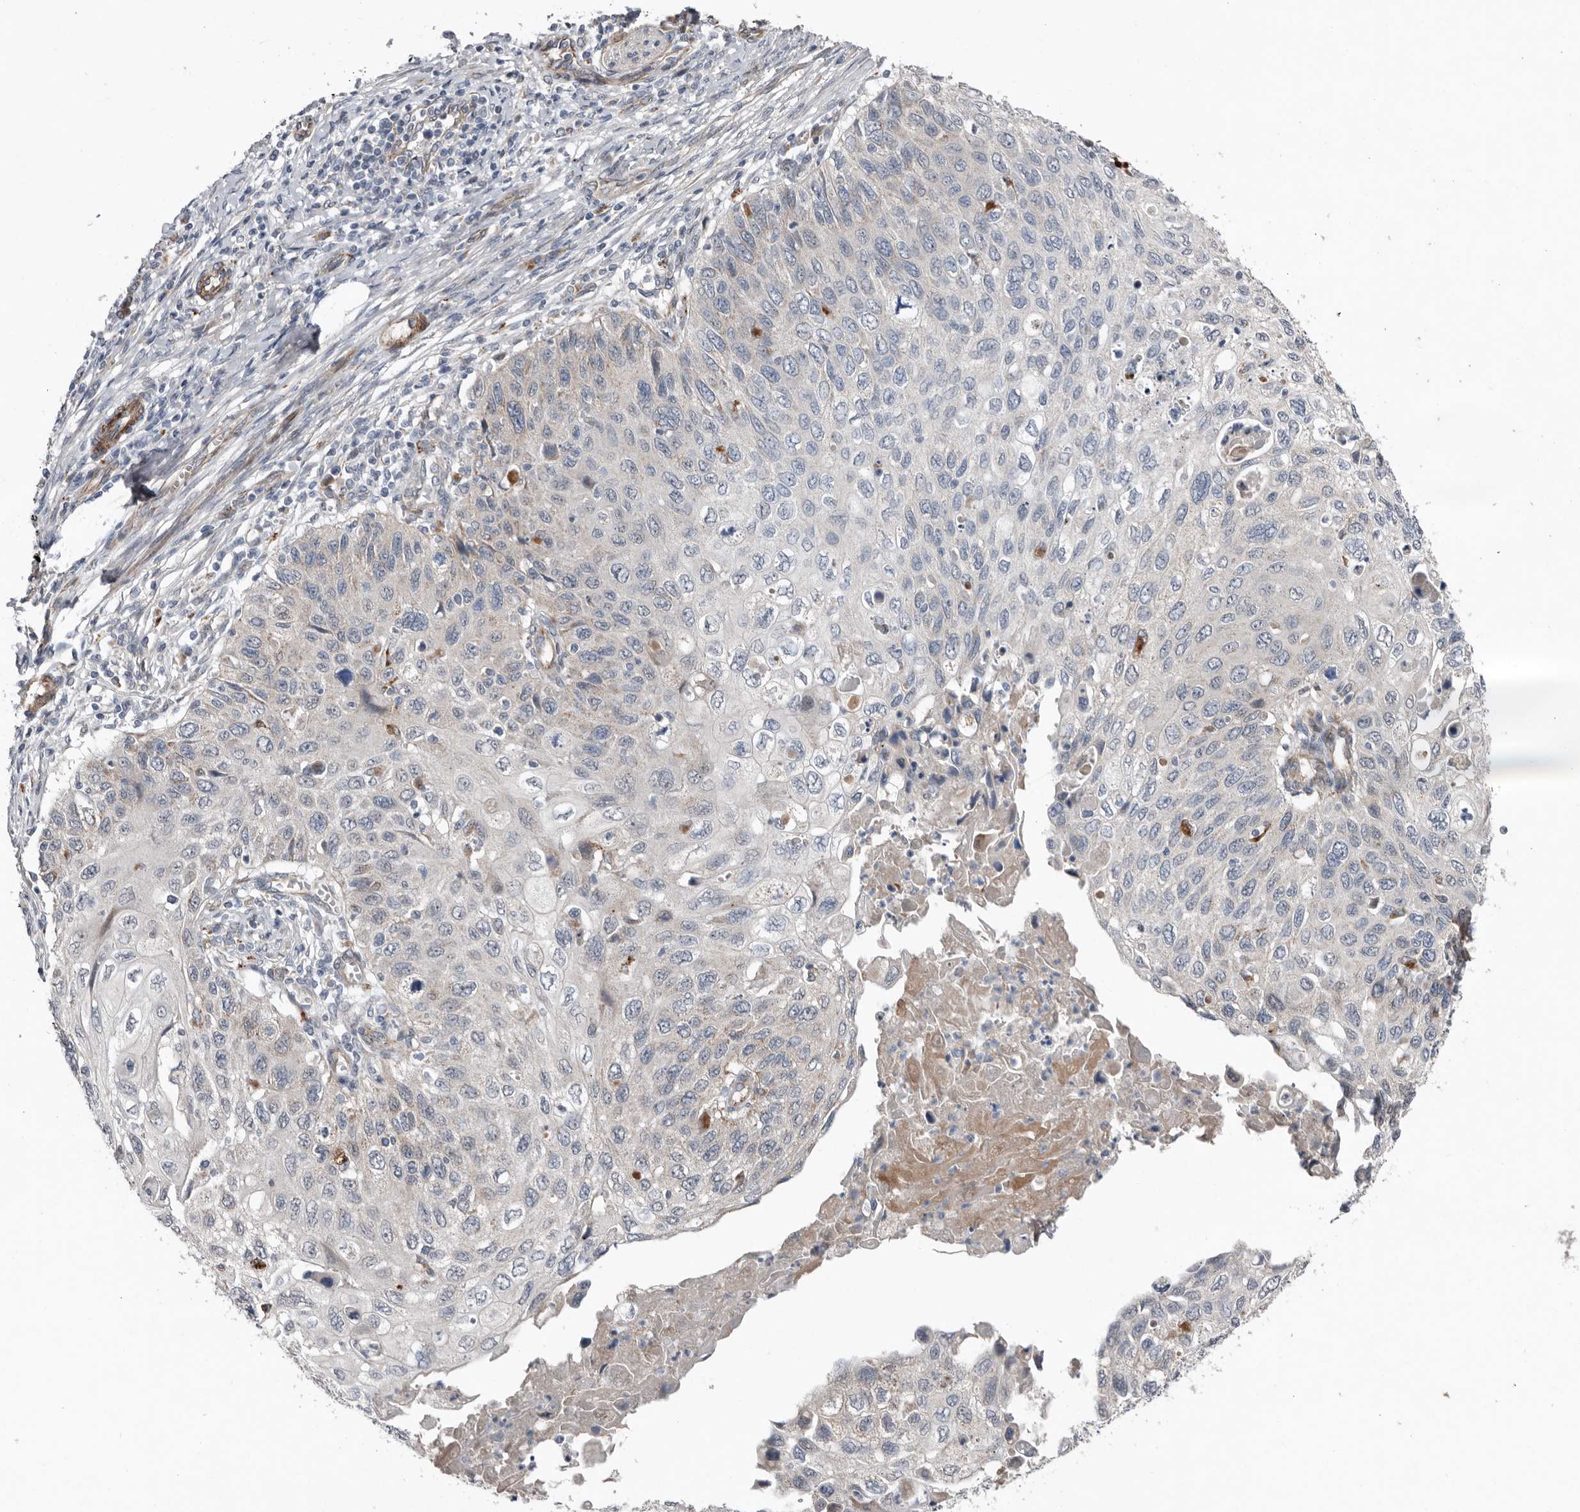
{"staining": {"intensity": "negative", "quantity": "none", "location": "none"}, "tissue": "cervical cancer", "cell_type": "Tumor cells", "image_type": "cancer", "snomed": [{"axis": "morphology", "description": "Squamous cell carcinoma, NOS"}, {"axis": "topography", "description": "Cervix"}], "caption": "A histopathology image of human cervical cancer is negative for staining in tumor cells.", "gene": "RANBP17", "patient": {"sex": "female", "age": 70}}